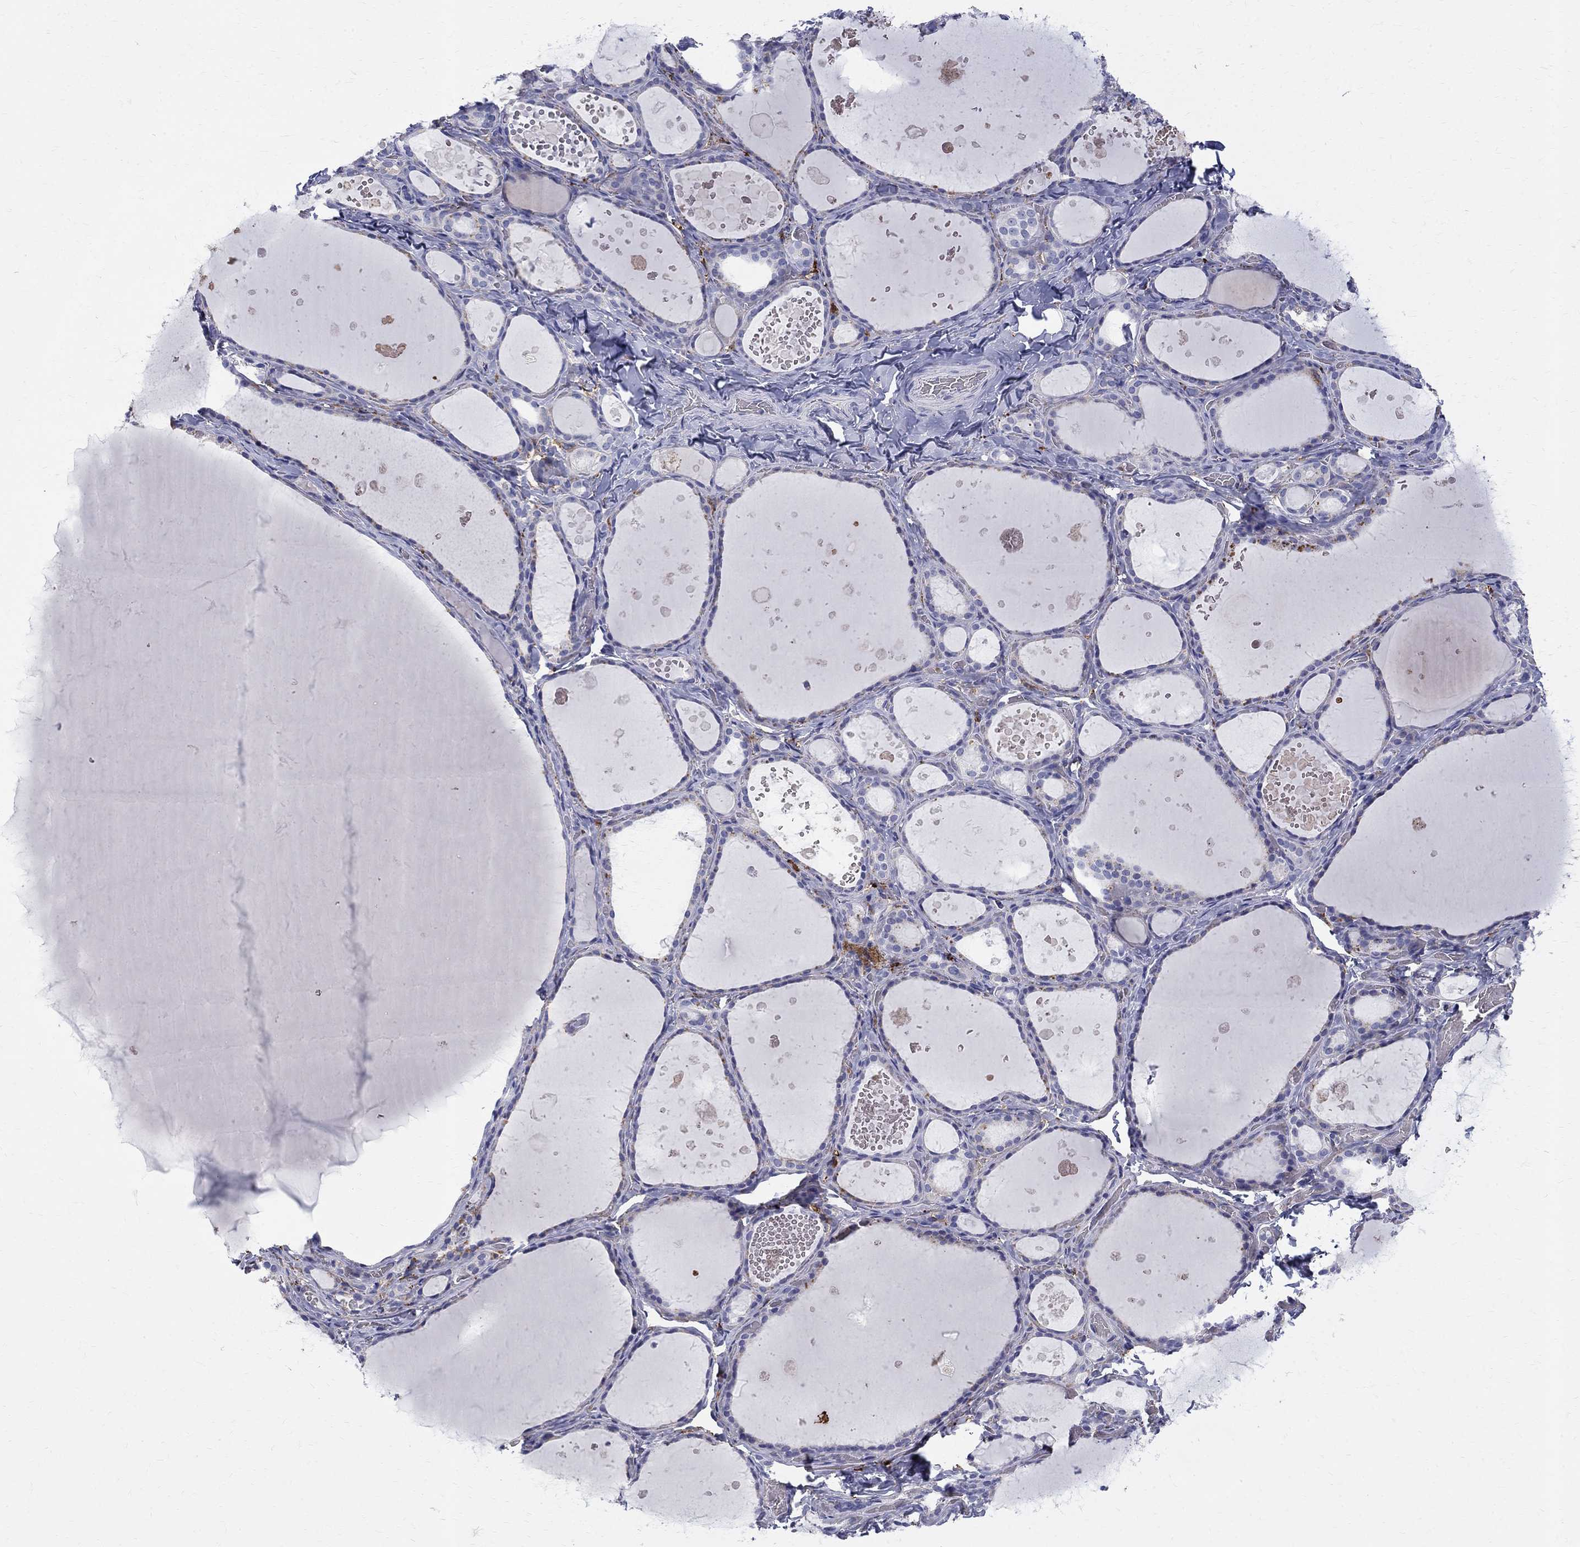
{"staining": {"intensity": "negative", "quantity": "none", "location": "none"}, "tissue": "thyroid gland", "cell_type": "Glandular cells", "image_type": "normal", "snomed": [{"axis": "morphology", "description": "Normal tissue, NOS"}, {"axis": "topography", "description": "Thyroid gland"}], "caption": "This is an immunohistochemistry histopathology image of normal human thyroid gland. There is no positivity in glandular cells.", "gene": "AGER", "patient": {"sex": "female", "age": 56}}